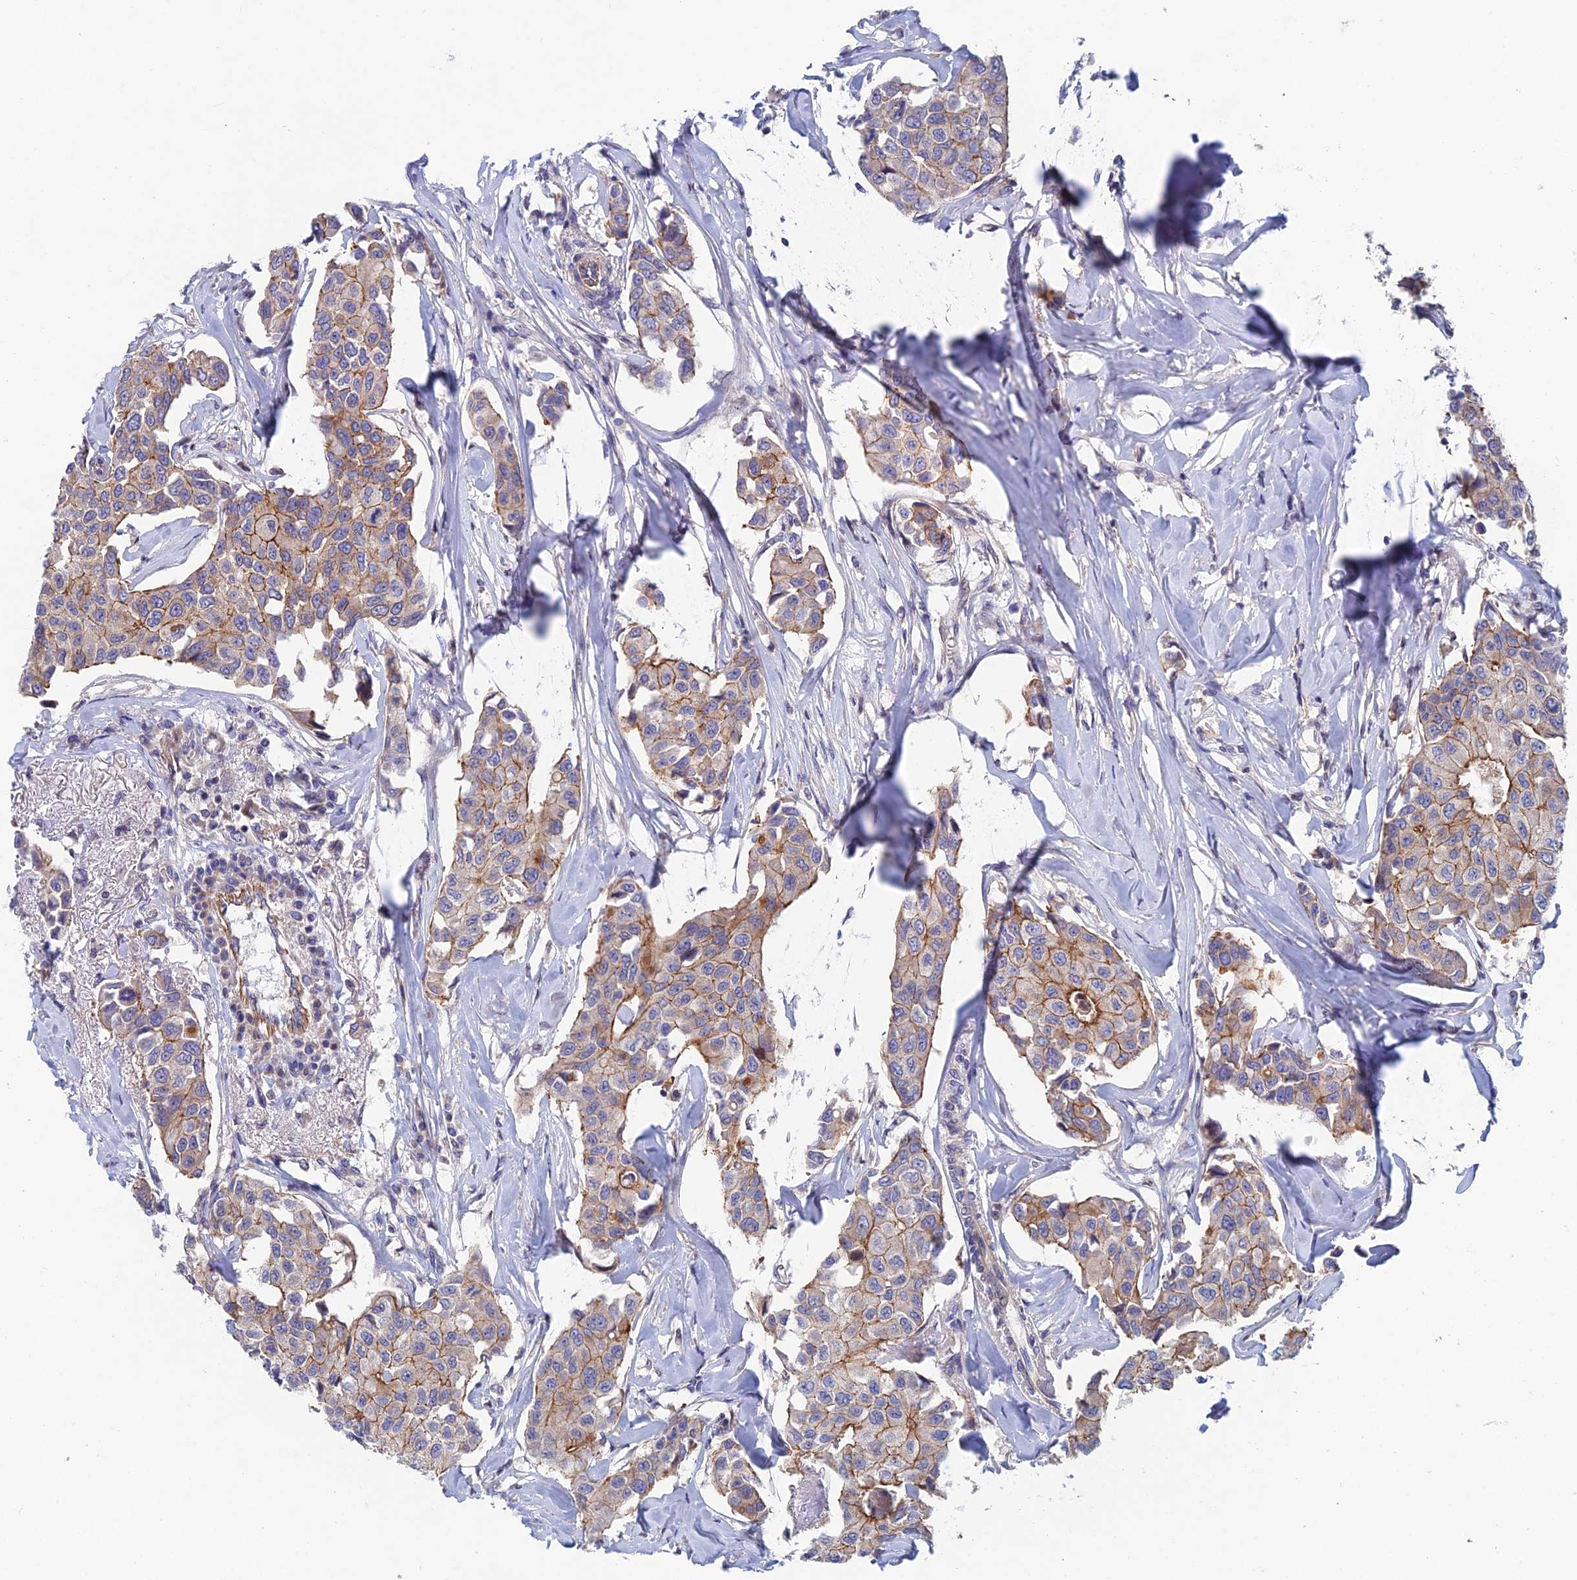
{"staining": {"intensity": "moderate", "quantity": "25%-75%", "location": "cytoplasmic/membranous"}, "tissue": "breast cancer", "cell_type": "Tumor cells", "image_type": "cancer", "snomed": [{"axis": "morphology", "description": "Duct carcinoma"}, {"axis": "topography", "description": "Breast"}], "caption": "Breast cancer (infiltrating ductal carcinoma) stained with immunohistochemistry (IHC) exhibits moderate cytoplasmic/membranous positivity in approximately 25%-75% of tumor cells. The protein of interest is stained brown, and the nuclei are stained in blue (DAB (3,3'-diaminobenzidine) IHC with brightfield microscopy, high magnification).", "gene": "USP37", "patient": {"sex": "female", "age": 80}}